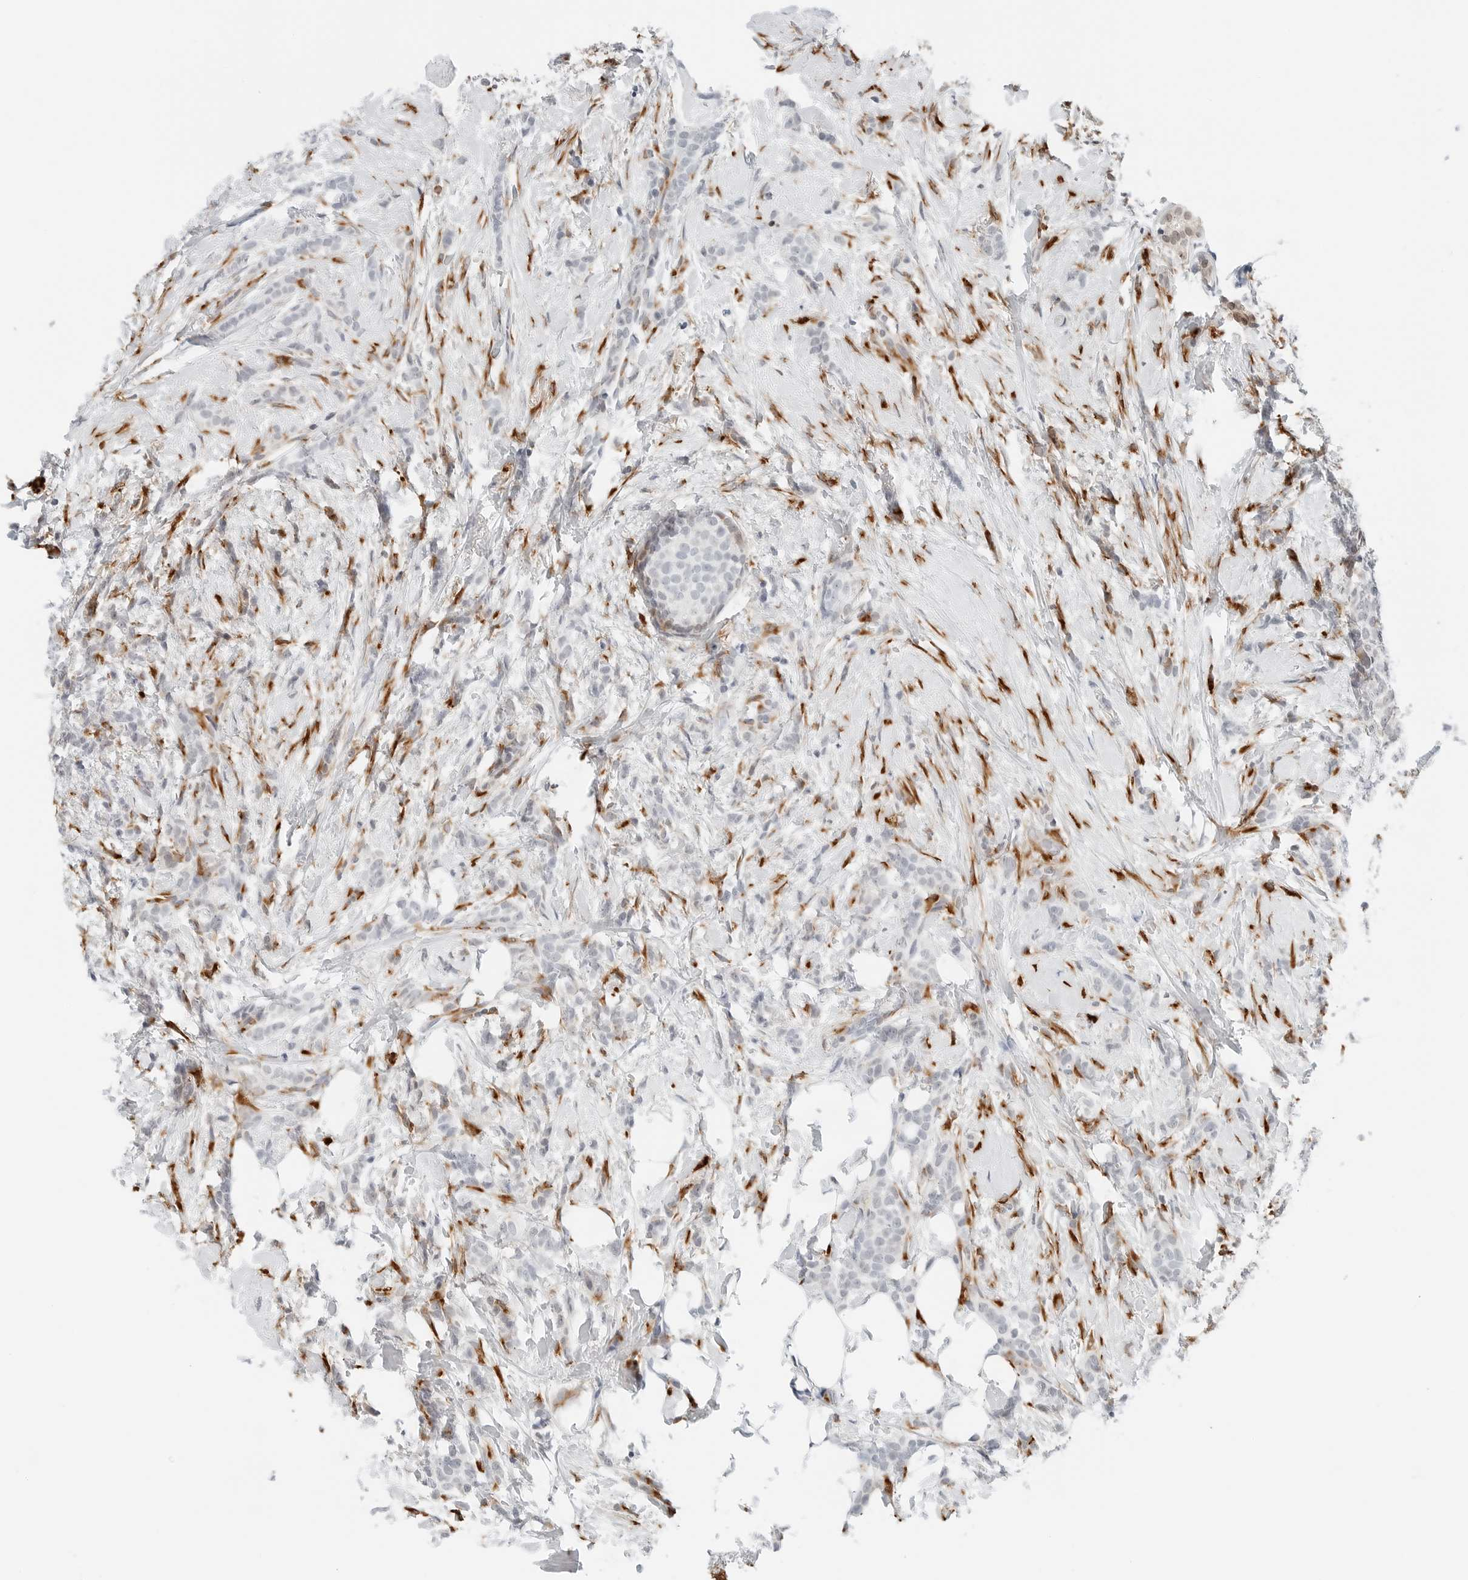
{"staining": {"intensity": "negative", "quantity": "none", "location": "none"}, "tissue": "breast cancer", "cell_type": "Tumor cells", "image_type": "cancer", "snomed": [{"axis": "morphology", "description": "Lobular carcinoma, in situ"}, {"axis": "morphology", "description": "Lobular carcinoma"}, {"axis": "topography", "description": "Breast"}], "caption": "This is a image of IHC staining of breast lobular carcinoma, which shows no positivity in tumor cells. (DAB immunohistochemistry, high magnification).", "gene": "P4HA2", "patient": {"sex": "female", "age": 41}}